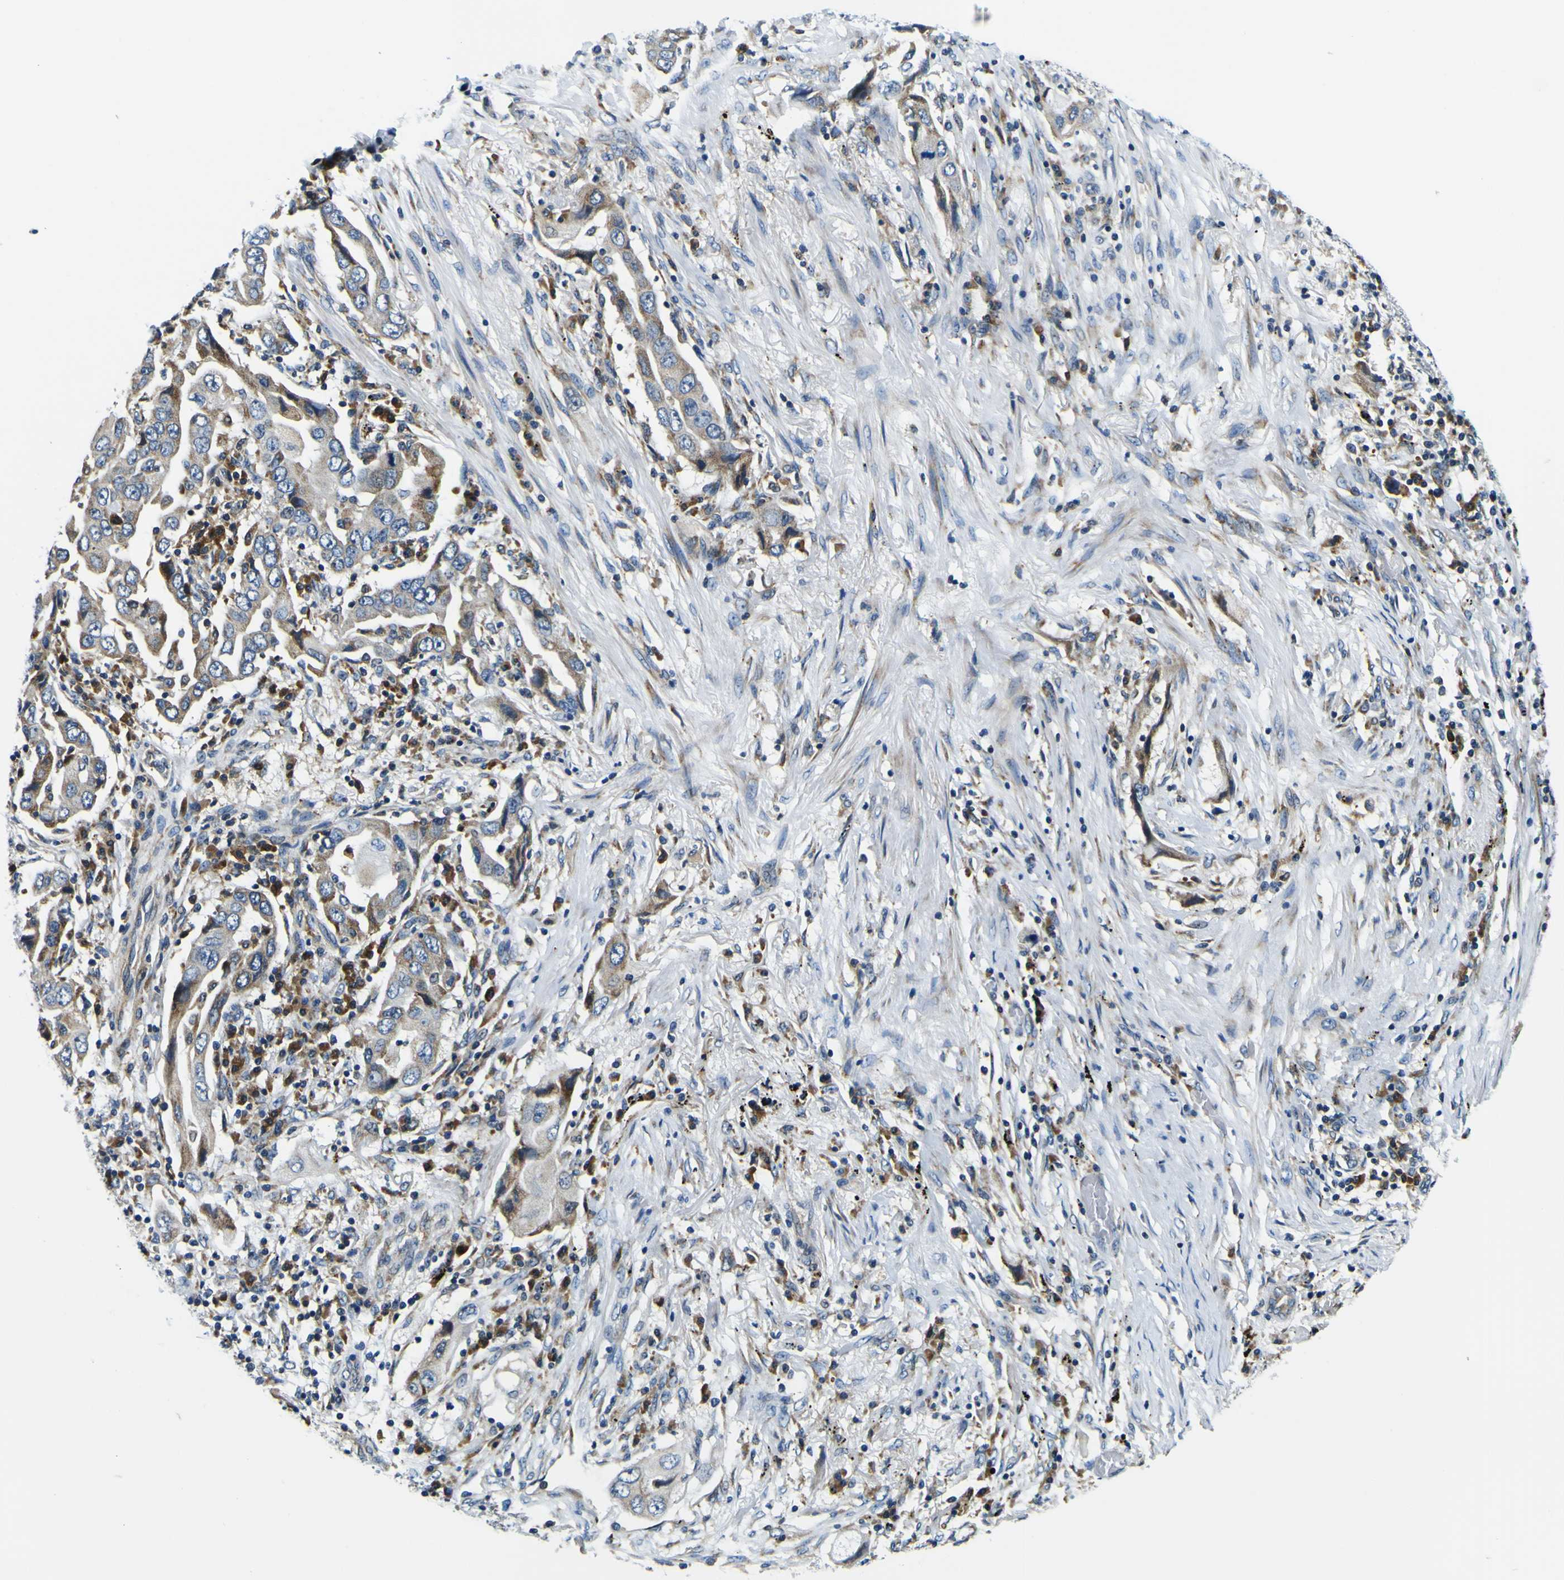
{"staining": {"intensity": "weak", "quantity": "25%-75%", "location": "cytoplasmic/membranous"}, "tissue": "lung cancer", "cell_type": "Tumor cells", "image_type": "cancer", "snomed": [{"axis": "morphology", "description": "Adenocarcinoma, NOS"}, {"axis": "topography", "description": "Lung"}], "caption": "This photomicrograph reveals IHC staining of human adenocarcinoma (lung), with low weak cytoplasmic/membranous staining in approximately 25%-75% of tumor cells.", "gene": "NLRP3", "patient": {"sex": "female", "age": 65}}